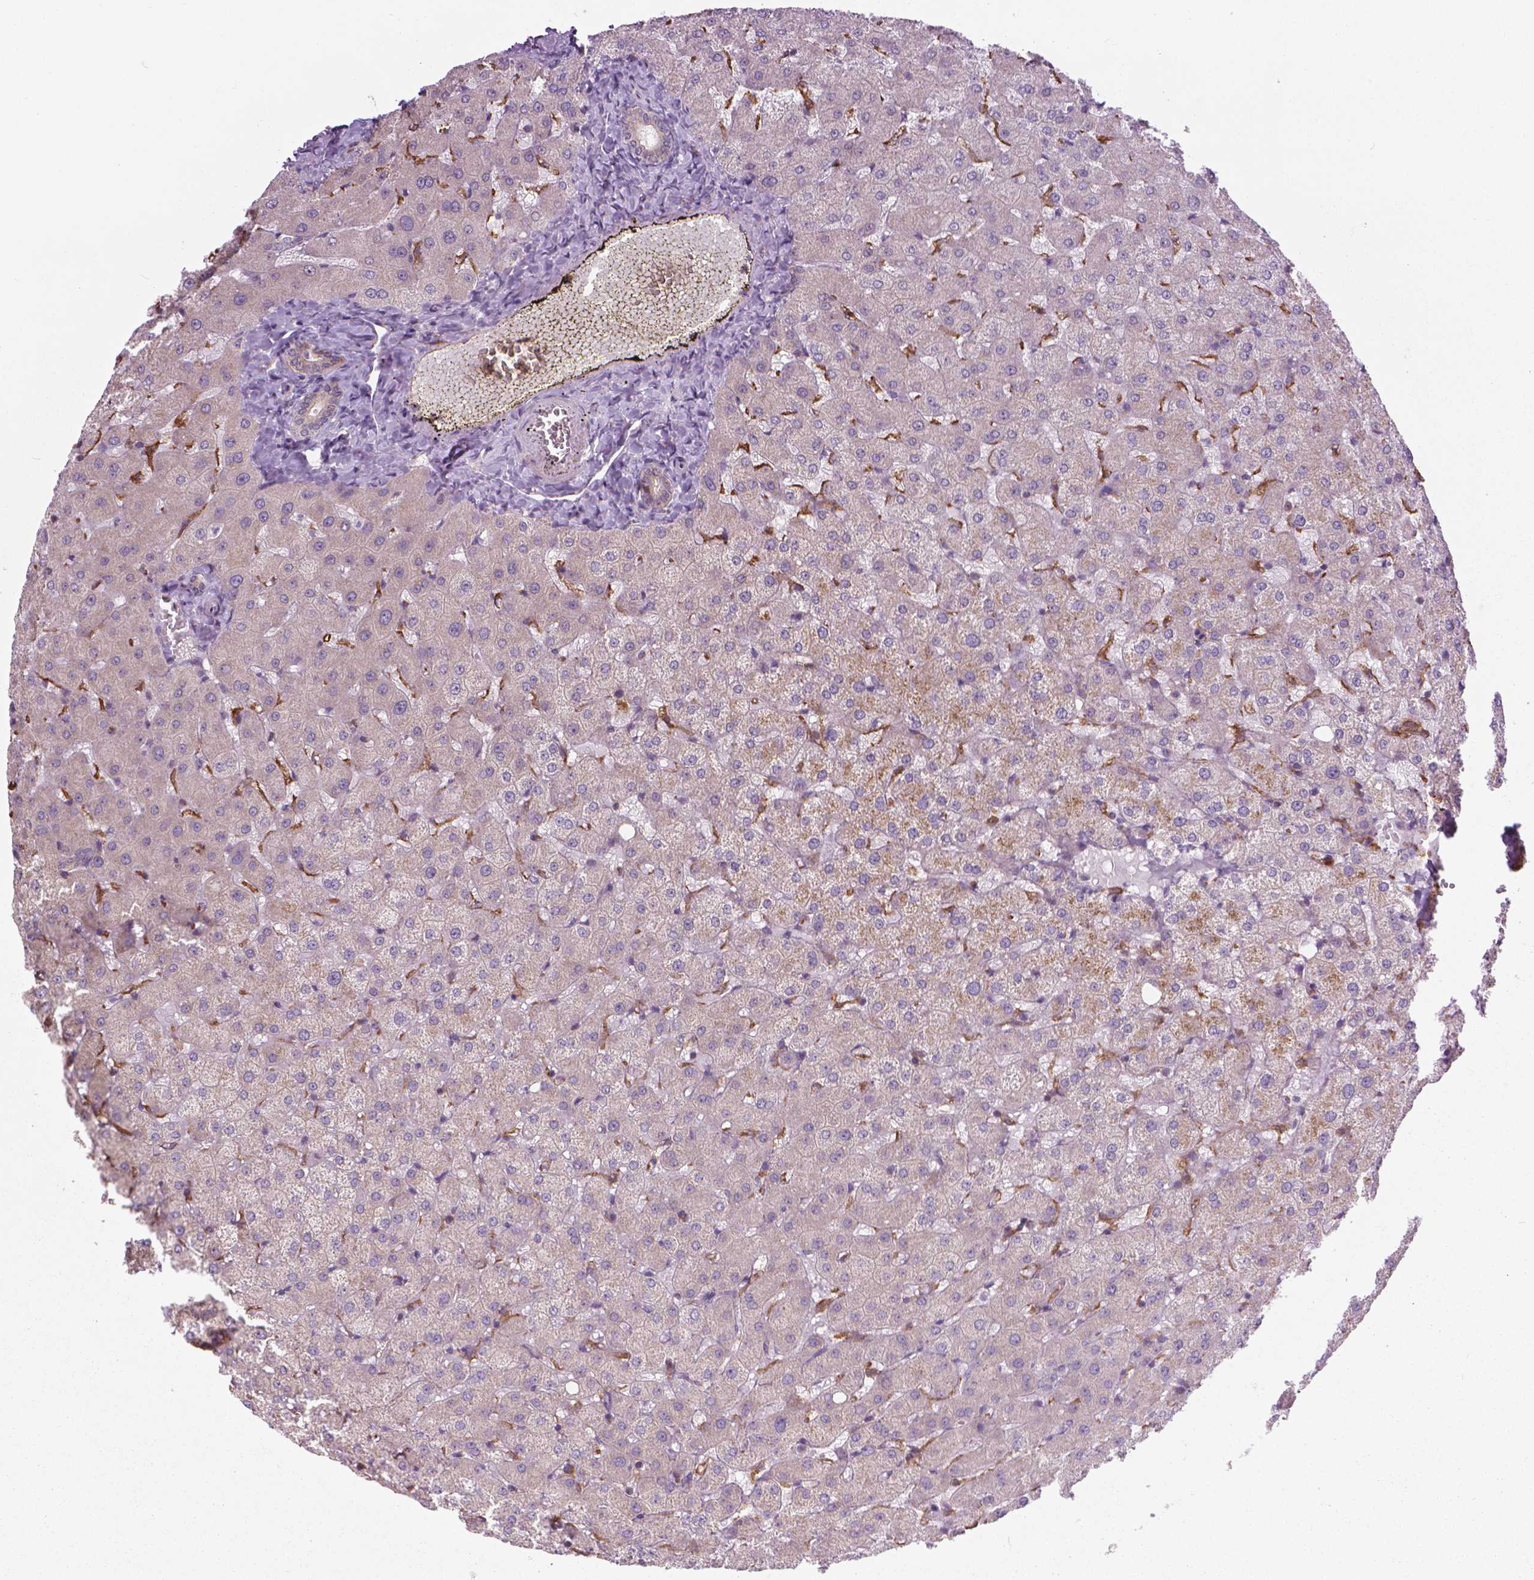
{"staining": {"intensity": "negative", "quantity": "none", "location": "none"}, "tissue": "liver", "cell_type": "Cholangiocytes", "image_type": "normal", "snomed": [{"axis": "morphology", "description": "Normal tissue, NOS"}, {"axis": "topography", "description": "Liver"}], "caption": "A high-resolution photomicrograph shows immunohistochemistry (IHC) staining of unremarkable liver, which reveals no significant expression in cholangiocytes.", "gene": "PRAG1", "patient": {"sex": "female", "age": 50}}